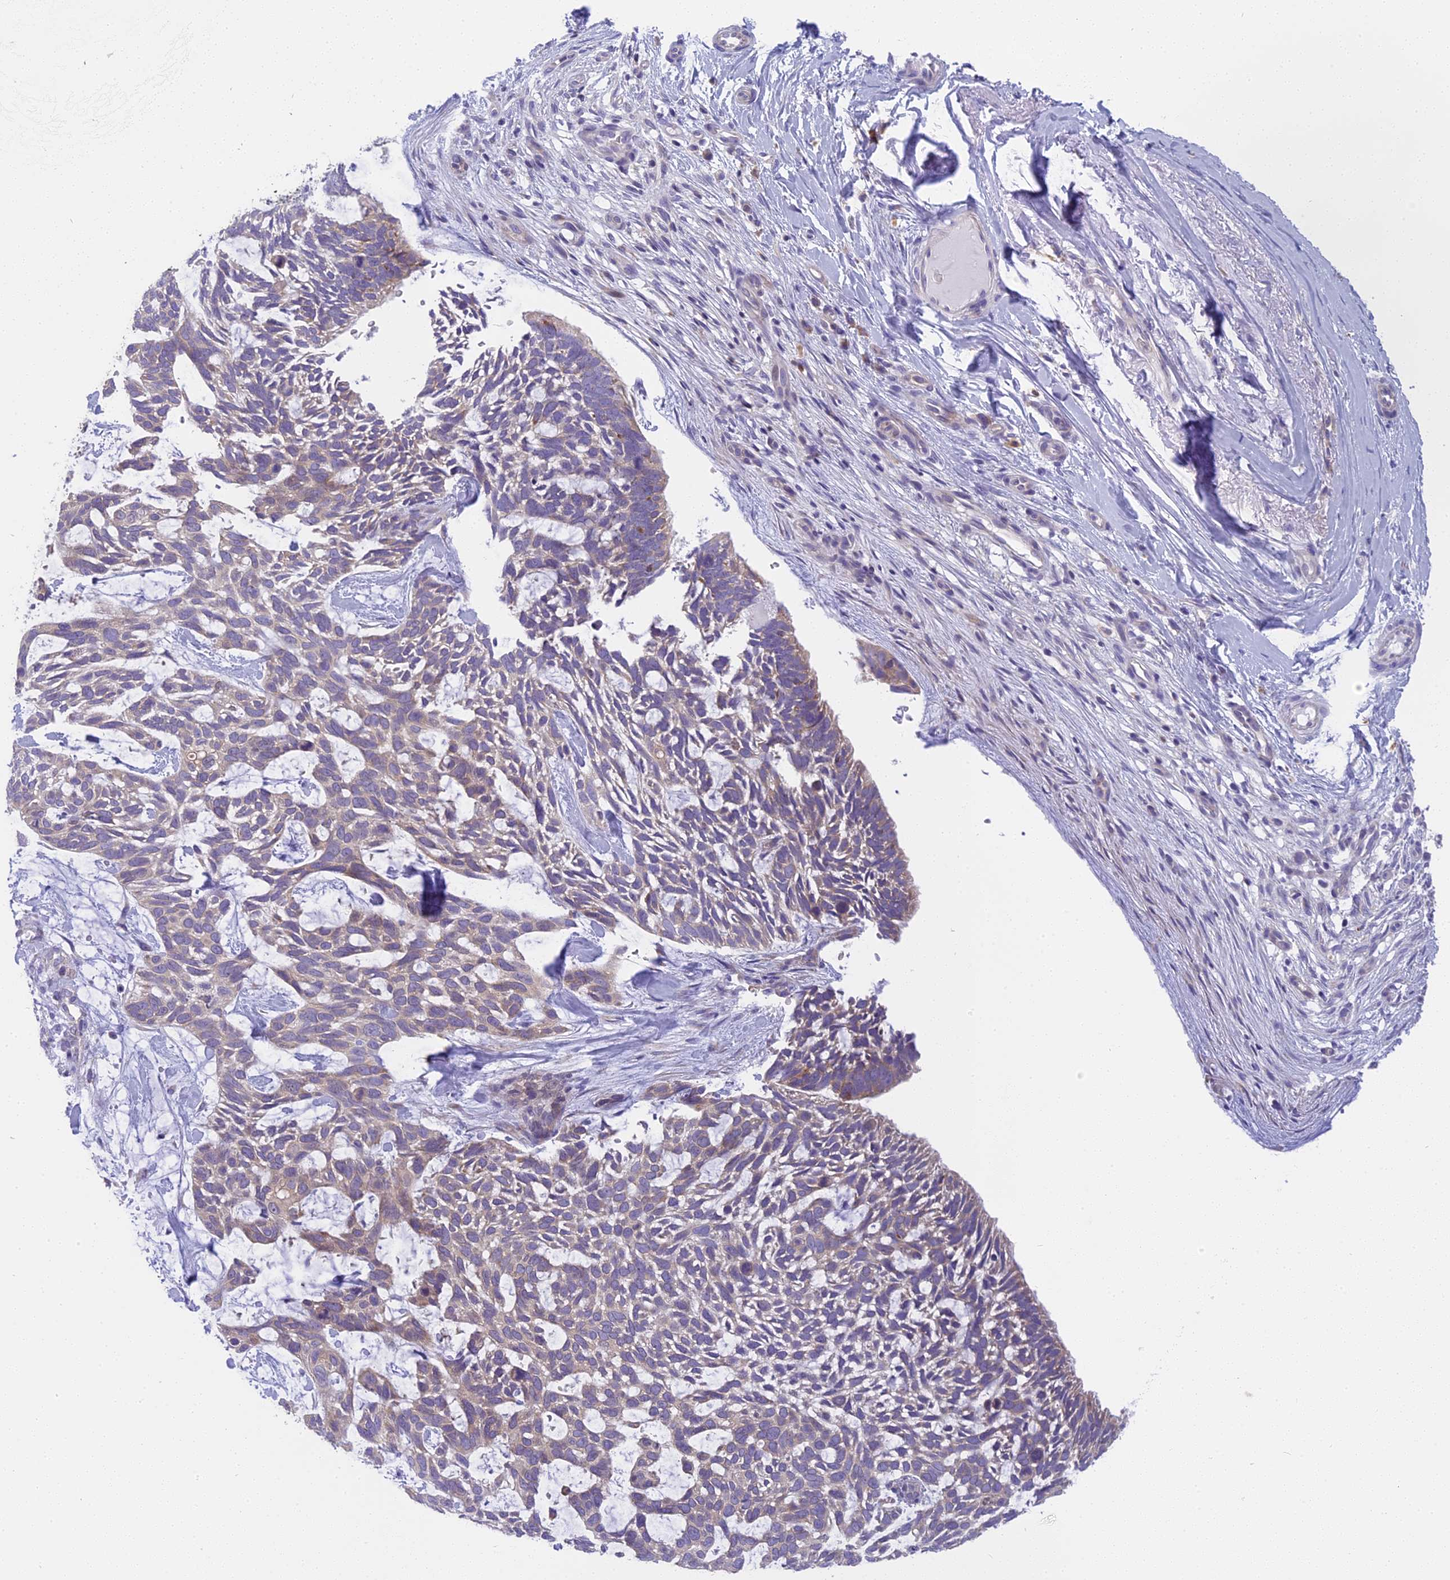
{"staining": {"intensity": "moderate", "quantity": "<25%", "location": "cytoplasmic/membranous"}, "tissue": "skin cancer", "cell_type": "Tumor cells", "image_type": "cancer", "snomed": [{"axis": "morphology", "description": "Basal cell carcinoma"}, {"axis": "topography", "description": "Skin"}], "caption": "This image reveals IHC staining of human skin cancer (basal cell carcinoma), with low moderate cytoplasmic/membranous staining in about <25% of tumor cells.", "gene": "ARHGEF37", "patient": {"sex": "male", "age": 88}}